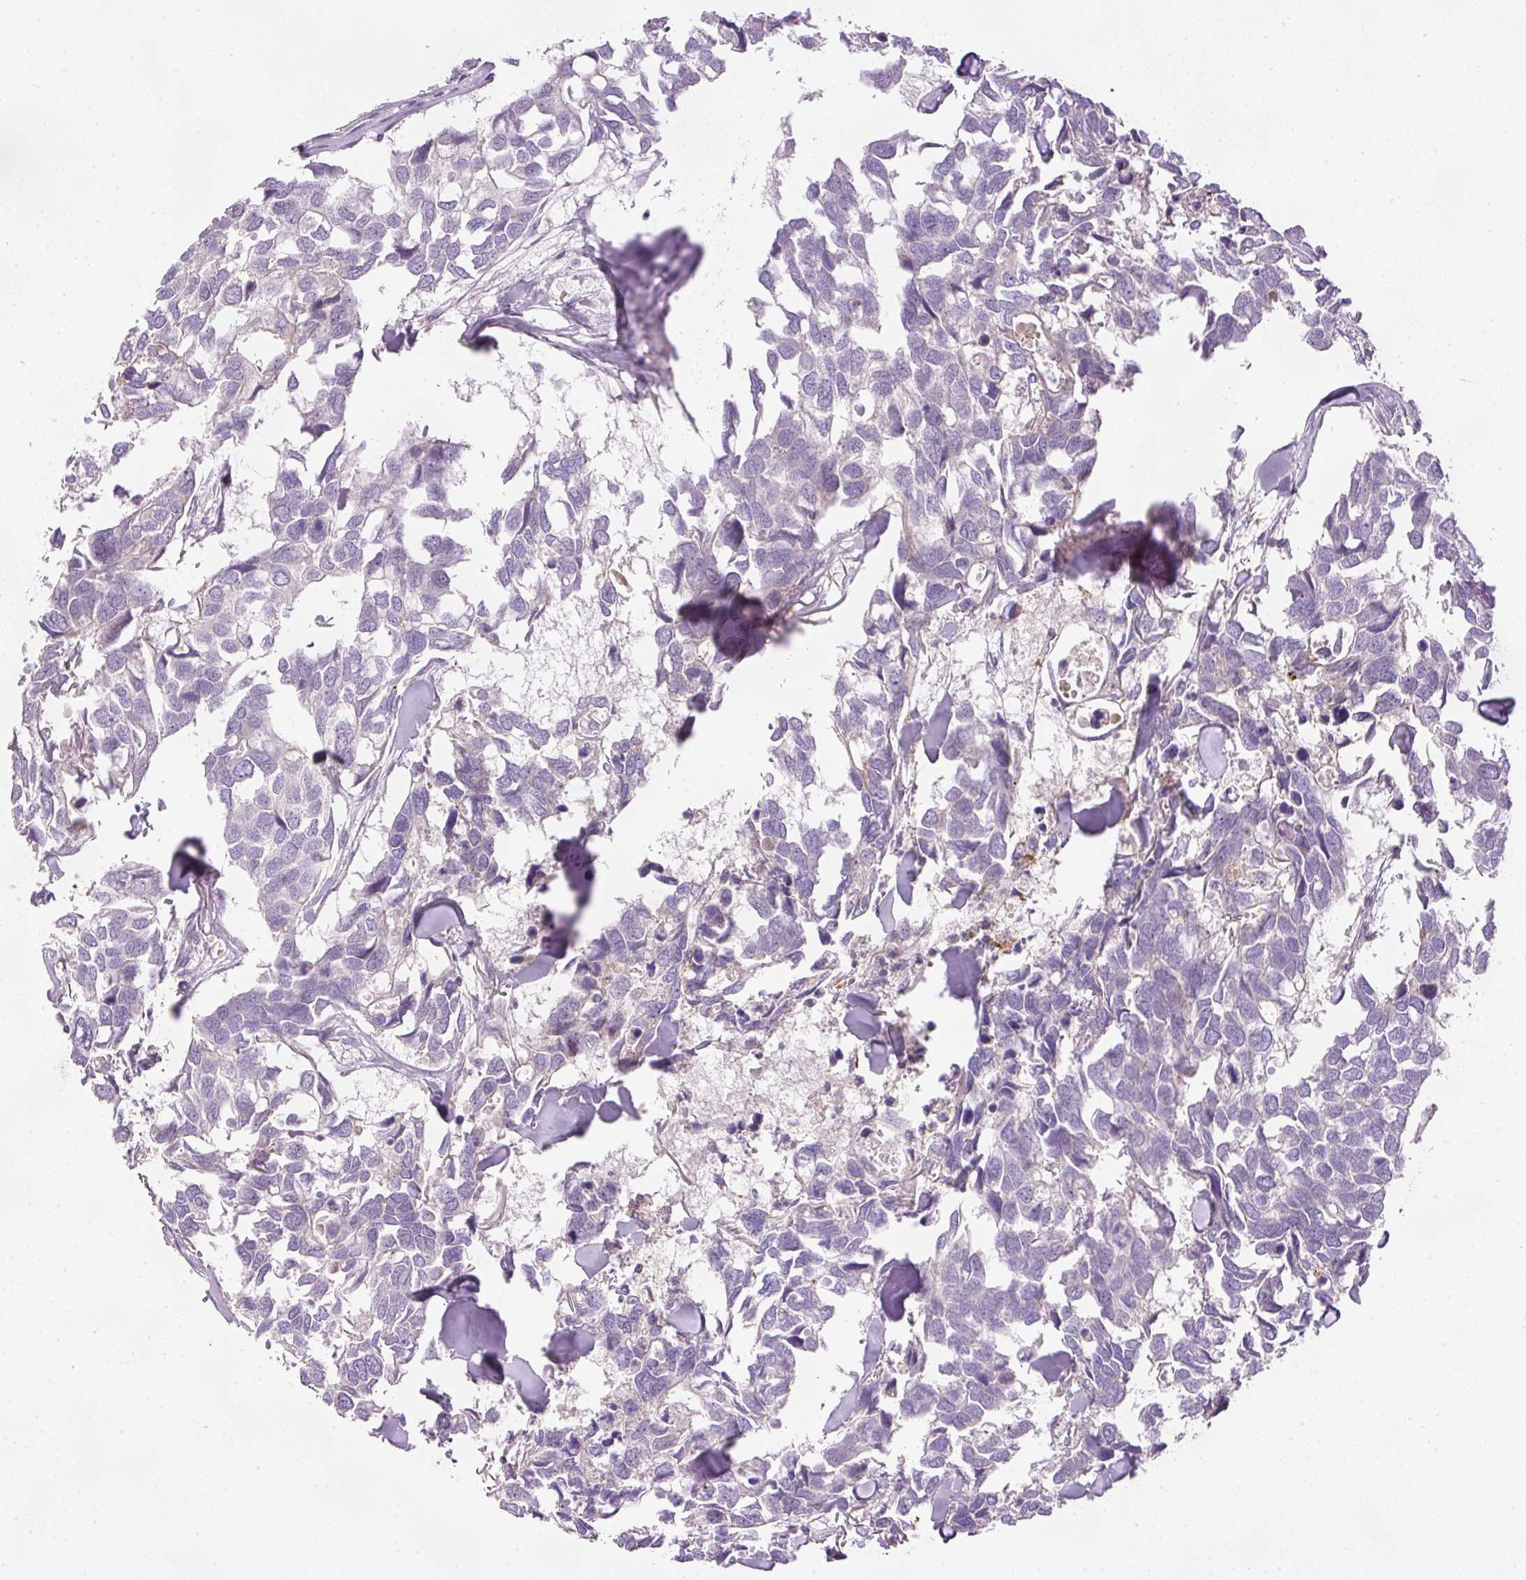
{"staining": {"intensity": "negative", "quantity": "none", "location": "none"}, "tissue": "breast cancer", "cell_type": "Tumor cells", "image_type": "cancer", "snomed": [{"axis": "morphology", "description": "Duct carcinoma"}, {"axis": "topography", "description": "Breast"}], "caption": "High power microscopy photomicrograph of an immunohistochemistry (IHC) micrograph of intraductal carcinoma (breast), revealing no significant staining in tumor cells.", "gene": "KPNA5", "patient": {"sex": "female", "age": 83}}